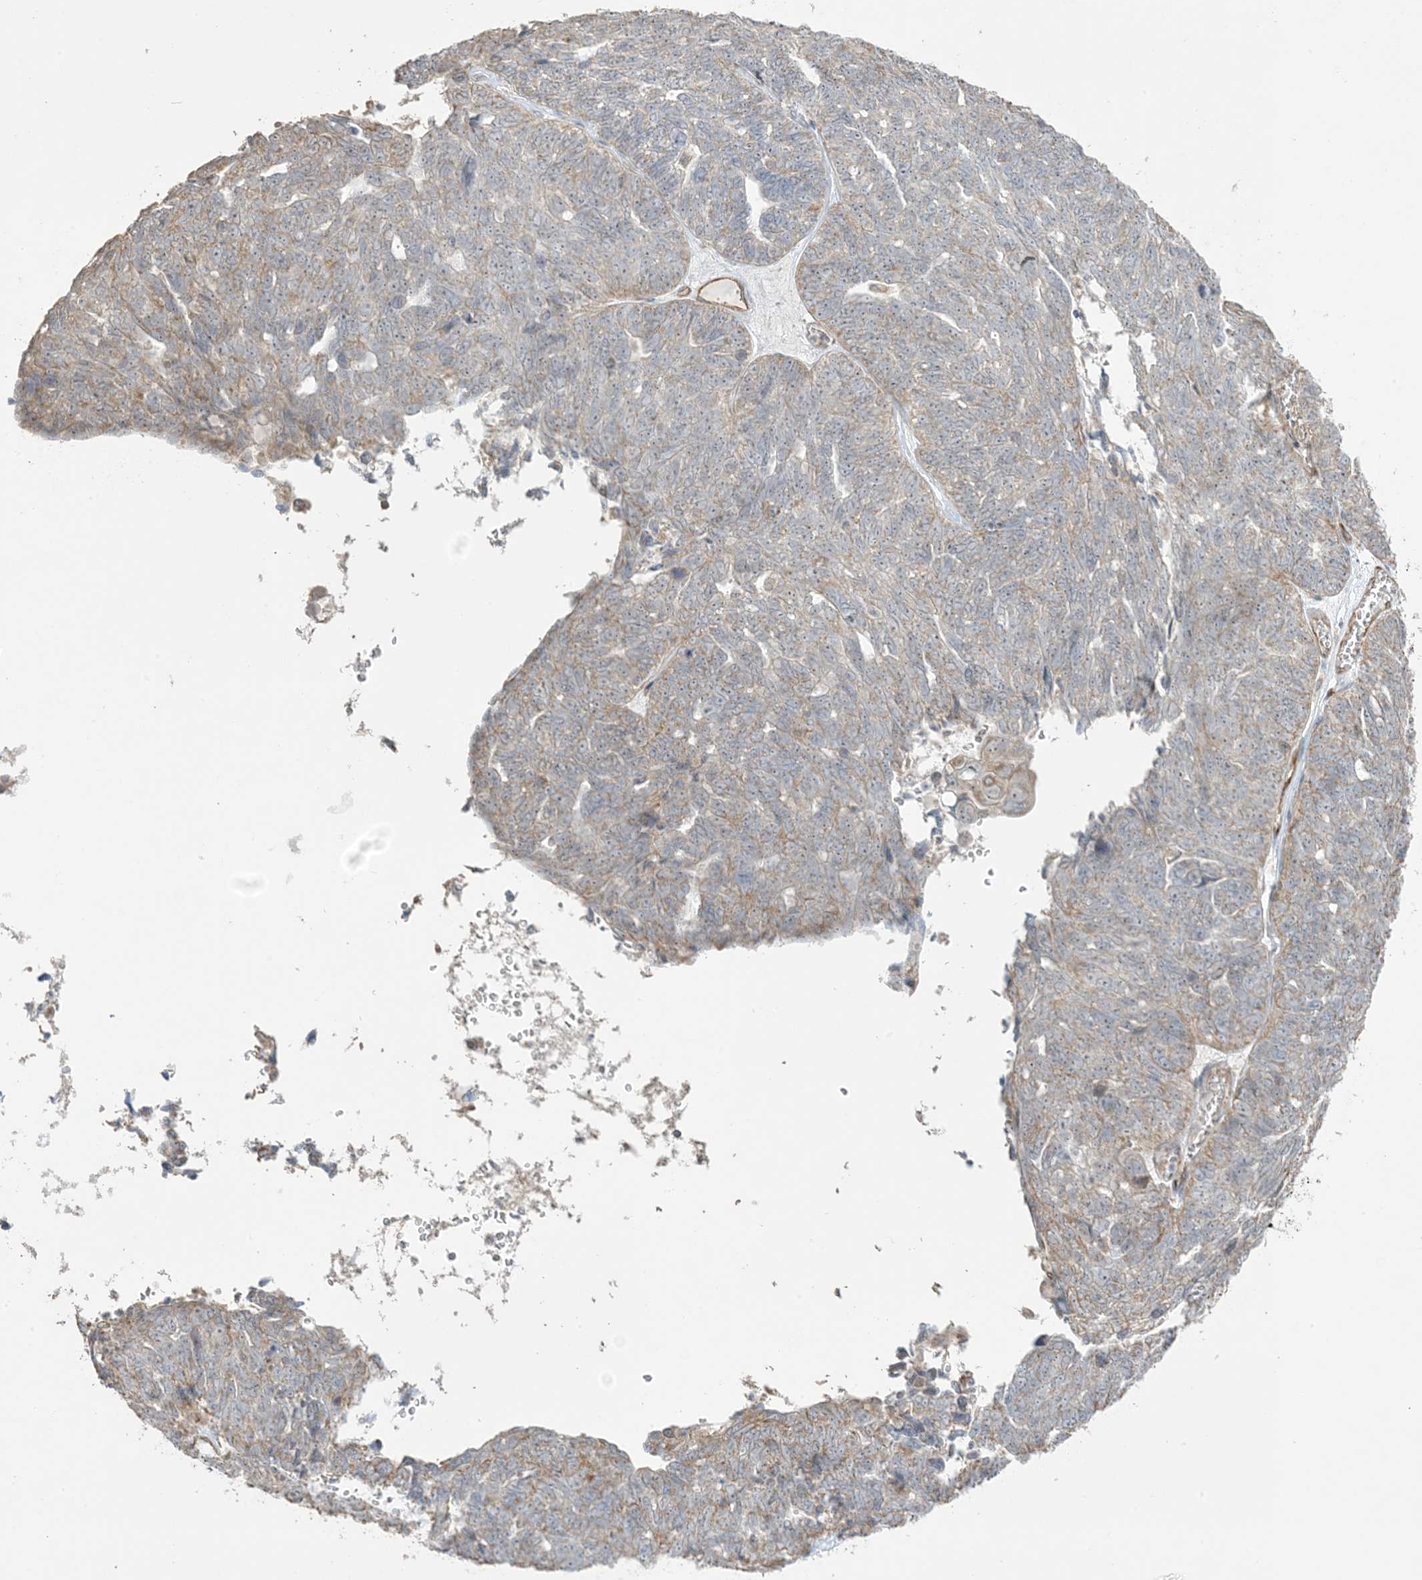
{"staining": {"intensity": "moderate", "quantity": "<25%", "location": "cytoplasmic/membranous"}, "tissue": "ovarian cancer", "cell_type": "Tumor cells", "image_type": "cancer", "snomed": [{"axis": "morphology", "description": "Cystadenocarcinoma, serous, NOS"}, {"axis": "topography", "description": "Ovary"}], "caption": "A high-resolution histopathology image shows IHC staining of ovarian serous cystadenocarcinoma, which demonstrates moderate cytoplasmic/membranous expression in approximately <25% of tumor cells.", "gene": "AGA", "patient": {"sex": "female", "age": 79}}